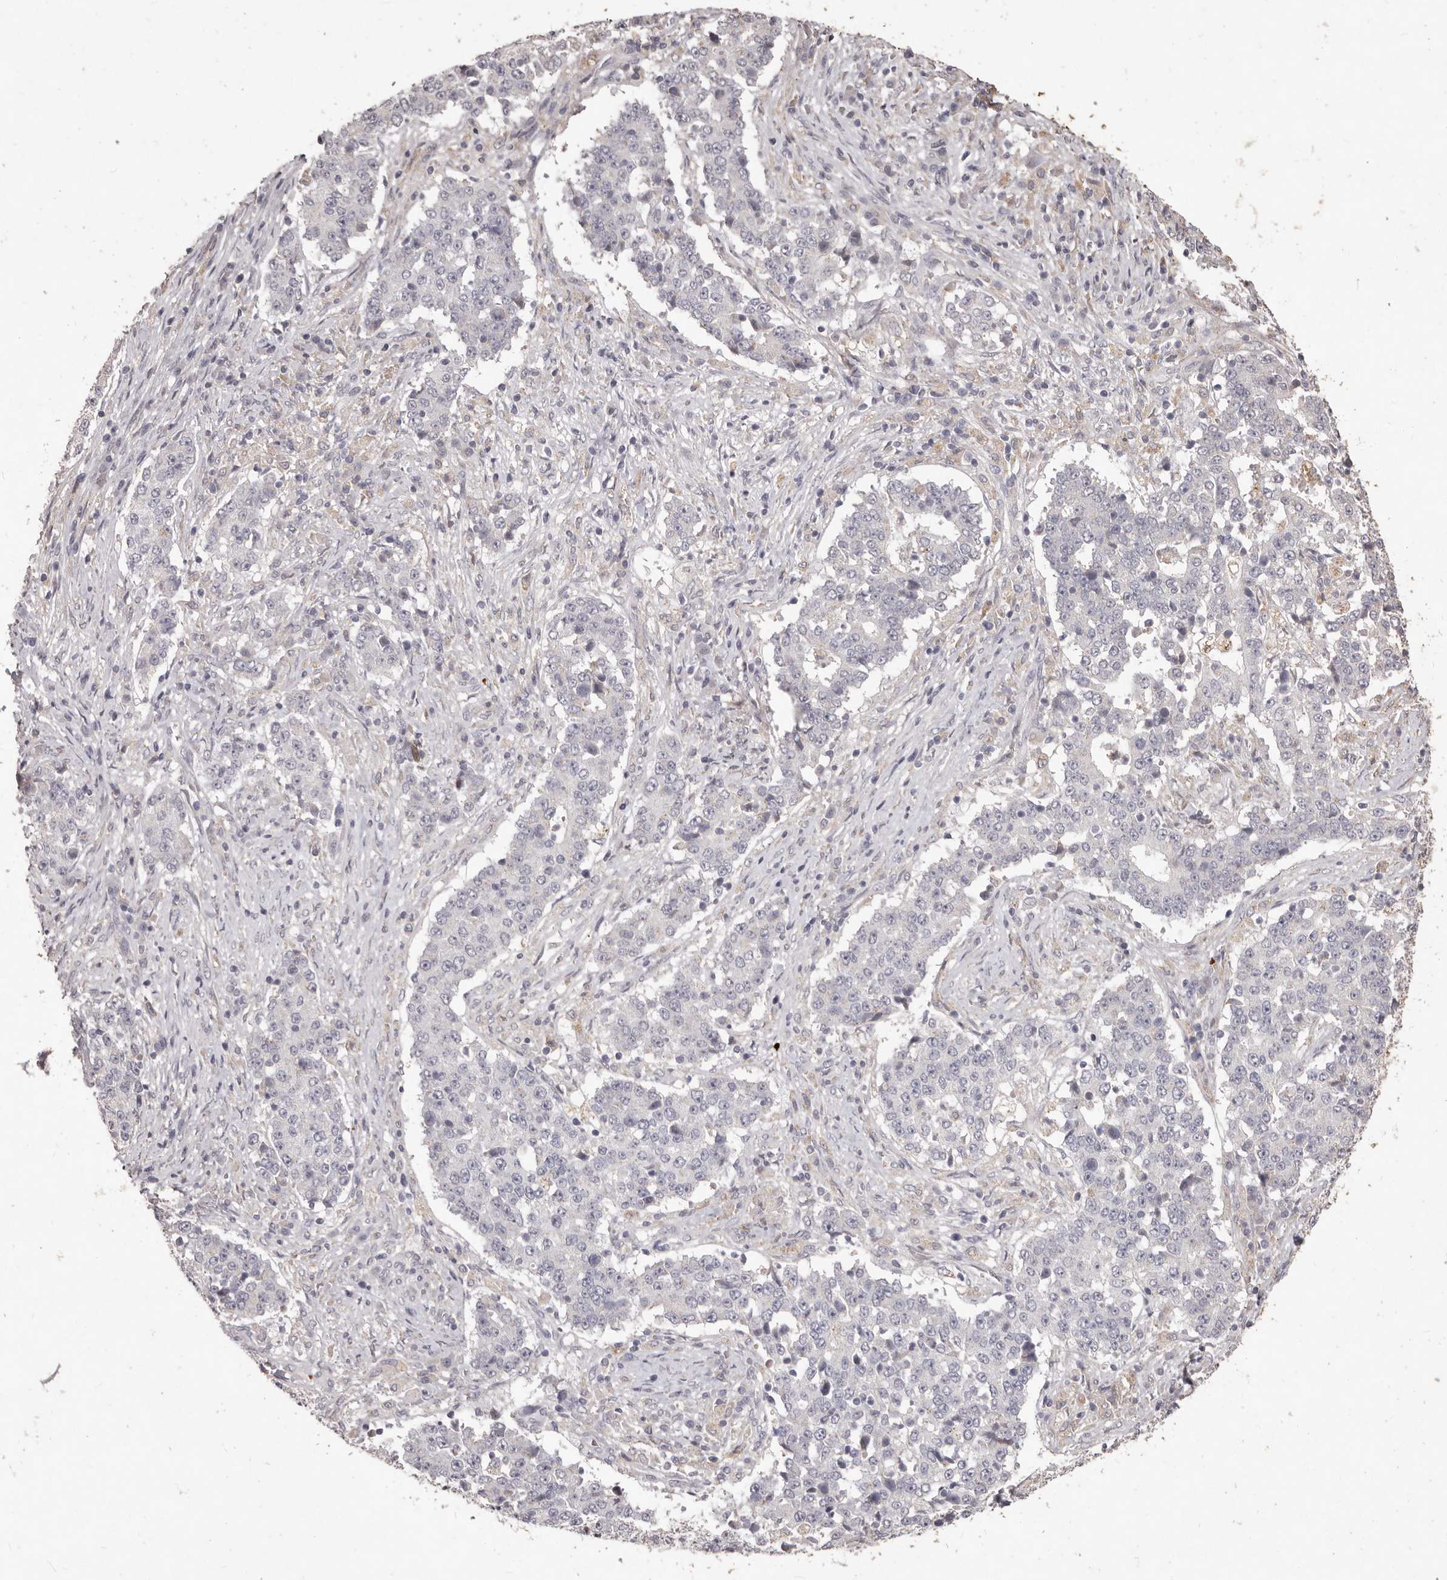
{"staining": {"intensity": "negative", "quantity": "none", "location": "none"}, "tissue": "stomach cancer", "cell_type": "Tumor cells", "image_type": "cancer", "snomed": [{"axis": "morphology", "description": "Adenocarcinoma, NOS"}, {"axis": "topography", "description": "Stomach"}], "caption": "DAB (3,3'-diaminobenzidine) immunohistochemical staining of human adenocarcinoma (stomach) exhibits no significant positivity in tumor cells.", "gene": "PRSS27", "patient": {"sex": "male", "age": 59}}